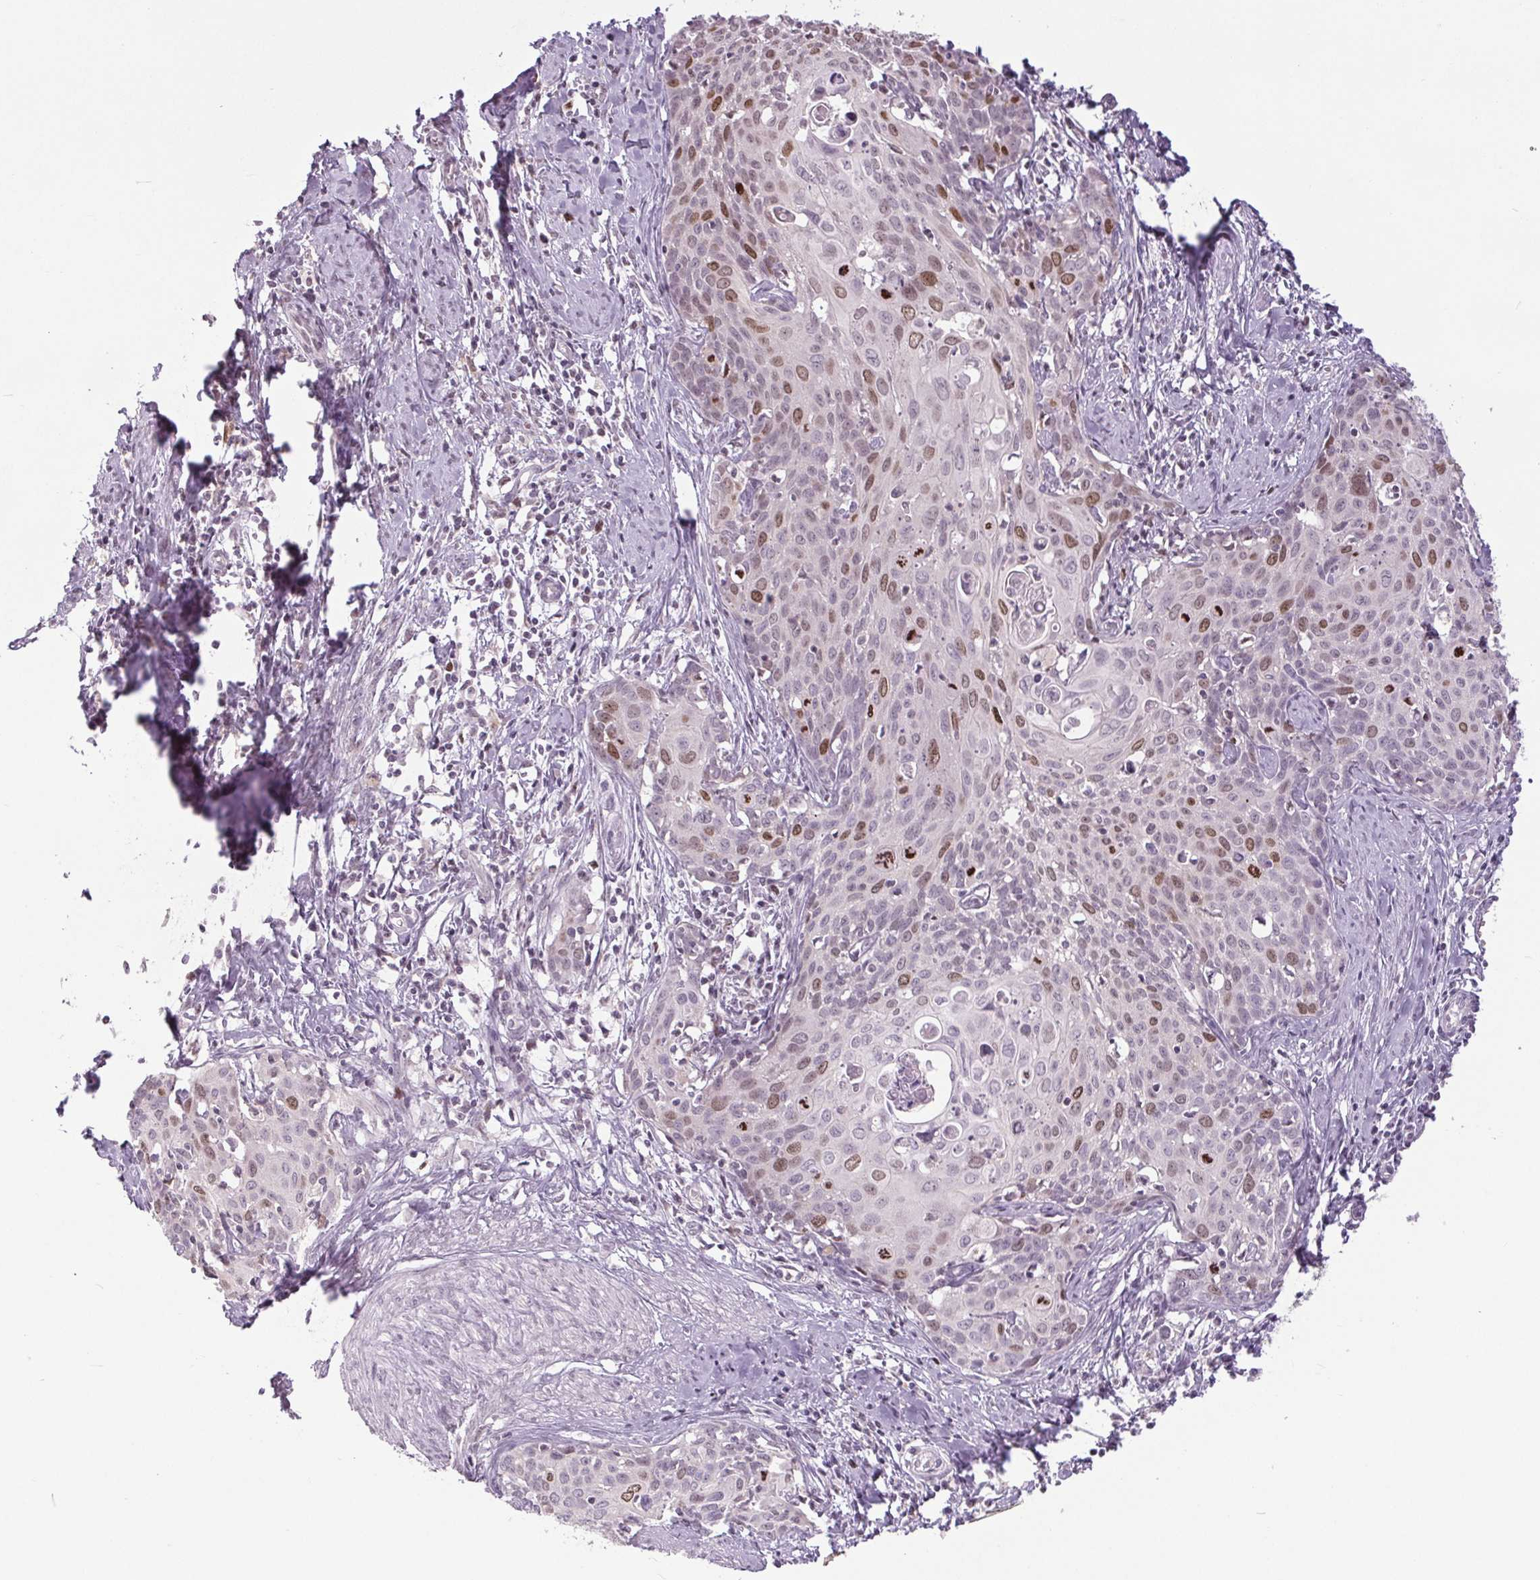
{"staining": {"intensity": "moderate", "quantity": "<25%", "location": "nuclear"}, "tissue": "cervical cancer", "cell_type": "Tumor cells", "image_type": "cancer", "snomed": [{"axis": "morphology", "description": "Squamous cell carcinoma, NOS"}, {"axis": "topography", "description": "Cervix"}], "caption": "Brown immunohistochemical staining in cervical cancer shows moderate nuclear positivity in about <25% of tumor cells.", "gene": "SMIM6", "patient": {"sex": "female", "age": 62}}